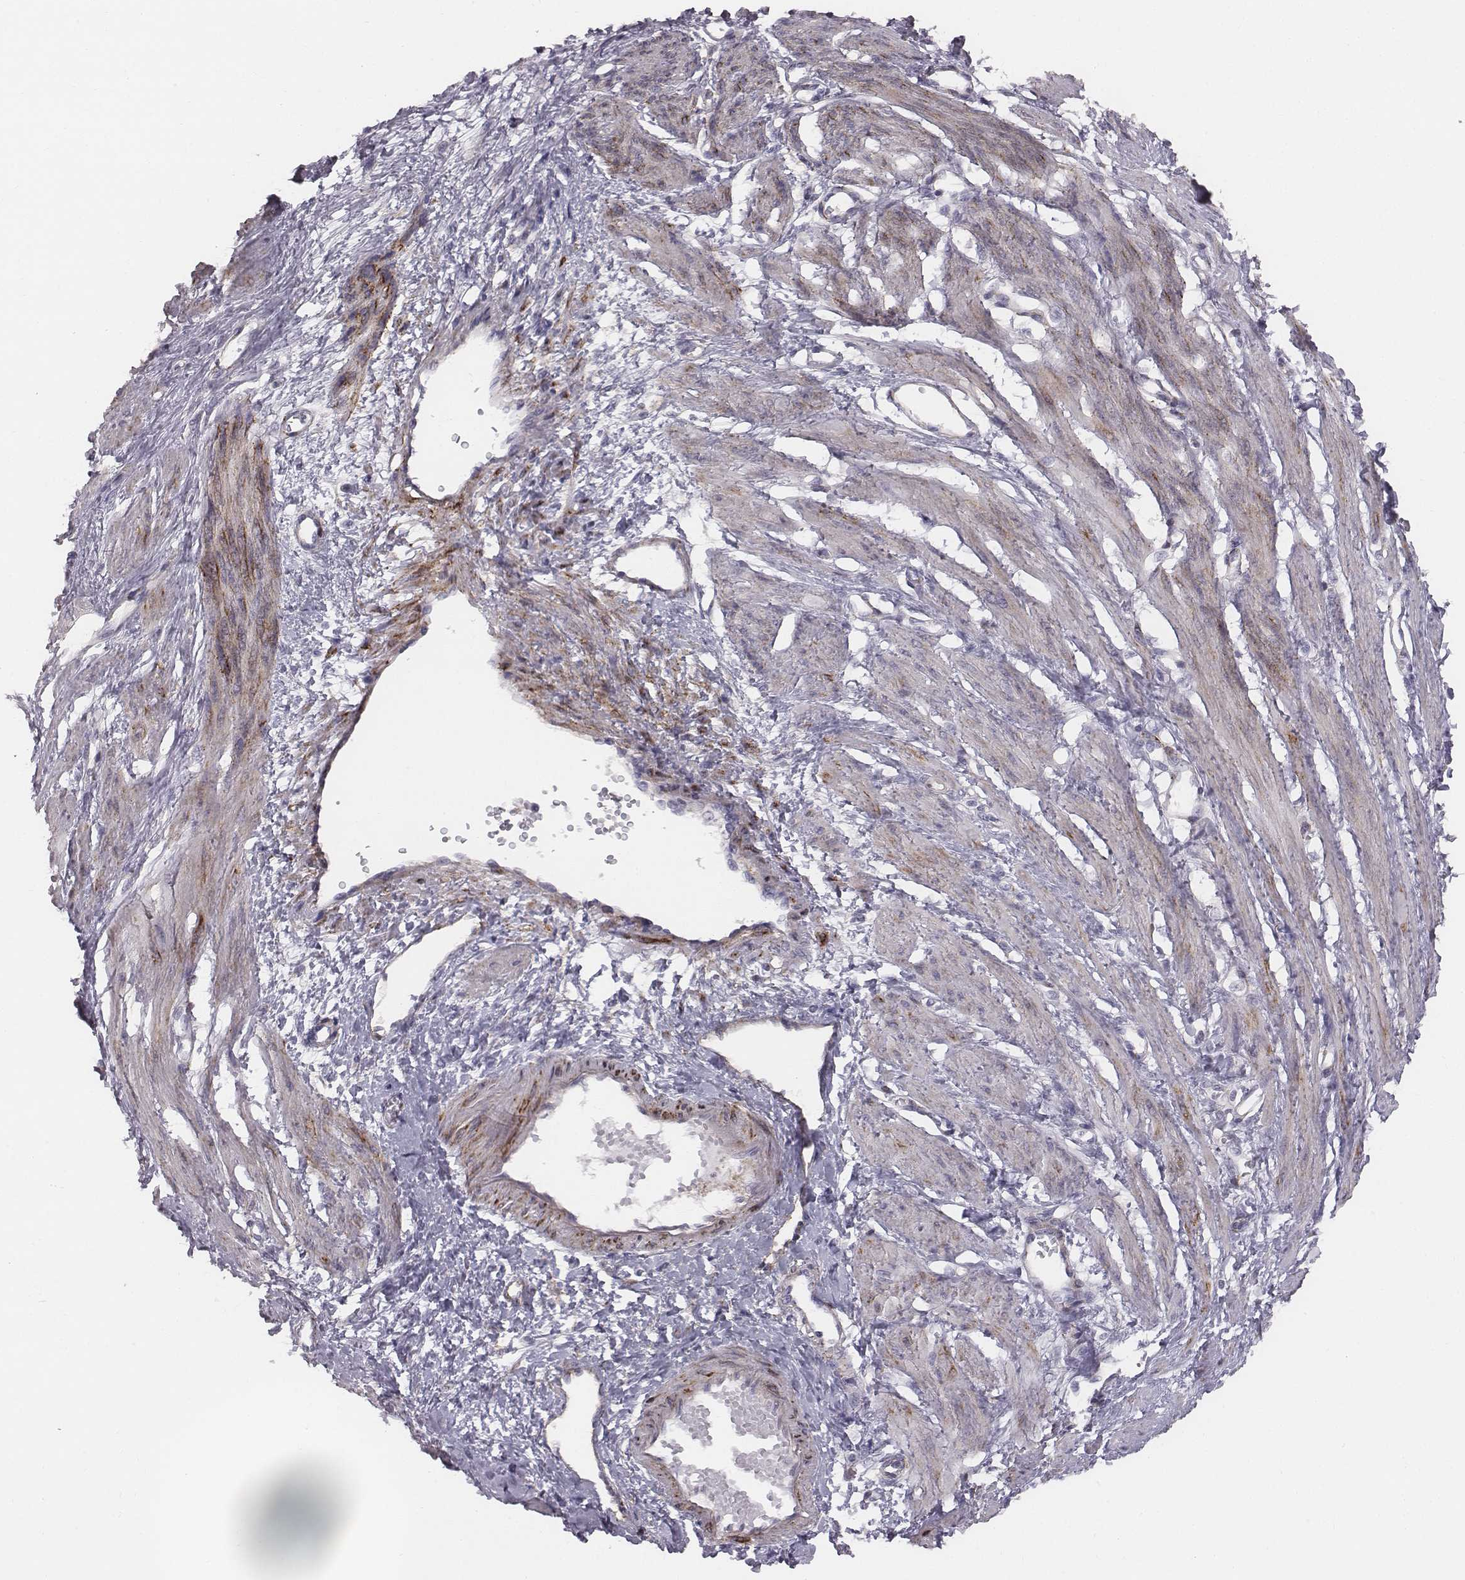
{"staining": {"intensity": "moderate", "quantity": "<25%", "location": "cytoplasmic/membranous"}, "tissue": "smooth muscle", "cell_type": "Smooth muscle cells", "image_type": "normal", "snomed": [{"axis": "morphology", "description": "Normal tissue, NOS"}, {"axis": "topography", "description": "Smooth muscle"}, {"axis": "topography", "description": "Uterus"}], "caption": "Immunohistochemical staining of normal smooth muscle displays moderate cytoplasmic/membranous protein staining in about <25% of smooth muscle cells. The protein is stained brown, and the nuclei are stained in blue (DAB (3,3'-diaminobenzidine) IHC with brightfield microscopy, high magnification).", "gene": "PRKCZ", "patient": {"sex": "female", "age": 39}}